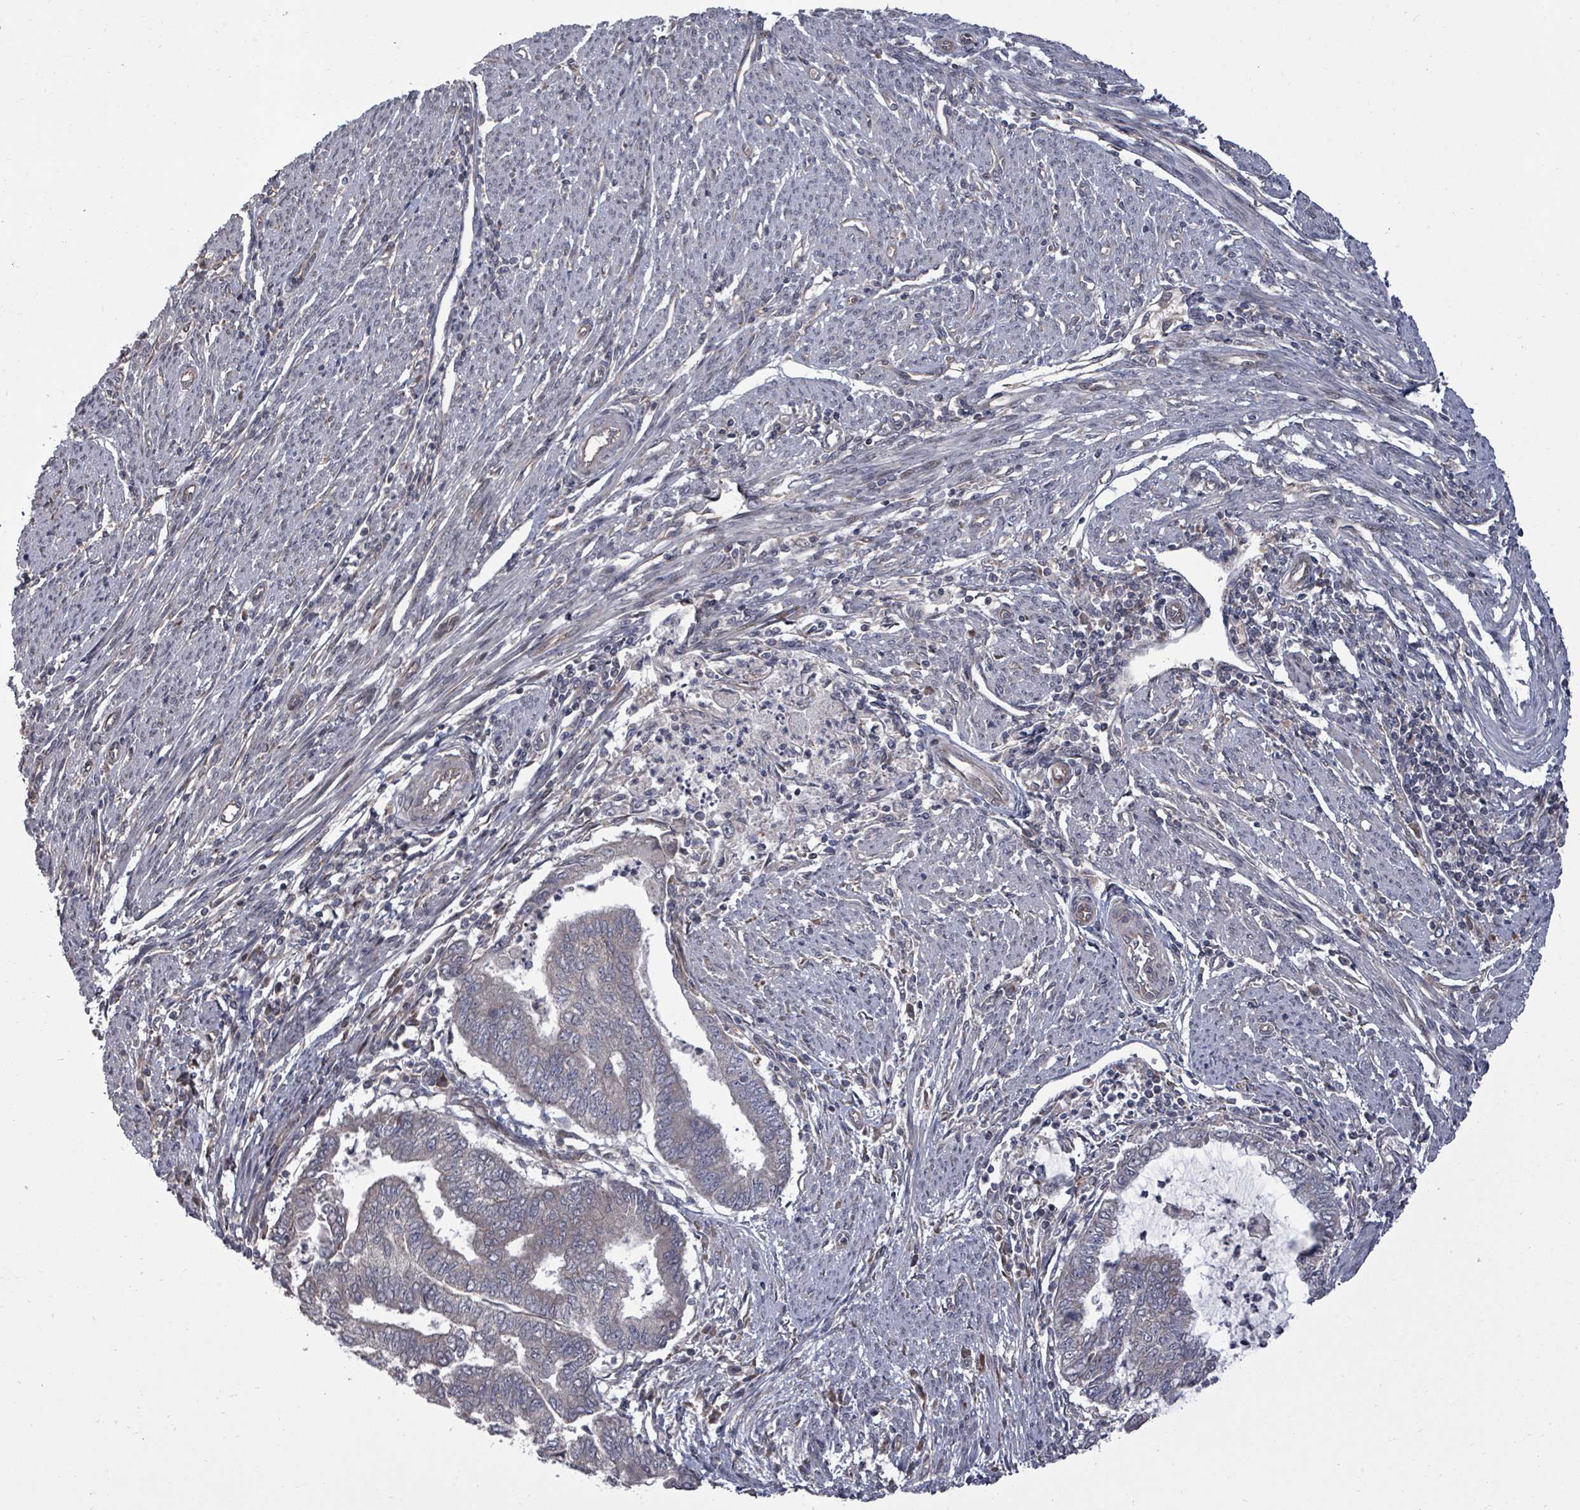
{"staining": {"intensity": "negative", "quantity": "none", "location": "none"}, "tissue": "endometrial cancer", "cell_type": "Tumor cells", "image_type": "cancer", "snomed": [{"axis": "morphology", "description": "Adenocarcinoma, NOS"}, {"axis": "topography", "description": "Endometrium"}], "caption": "Human endometrial adenocarcinoma stained for a protein using immunohistochemistry reveals no staining in tumor cells.", "gene": "KRTAP27-1", "patient": {"sex": "female", "age": 79}}